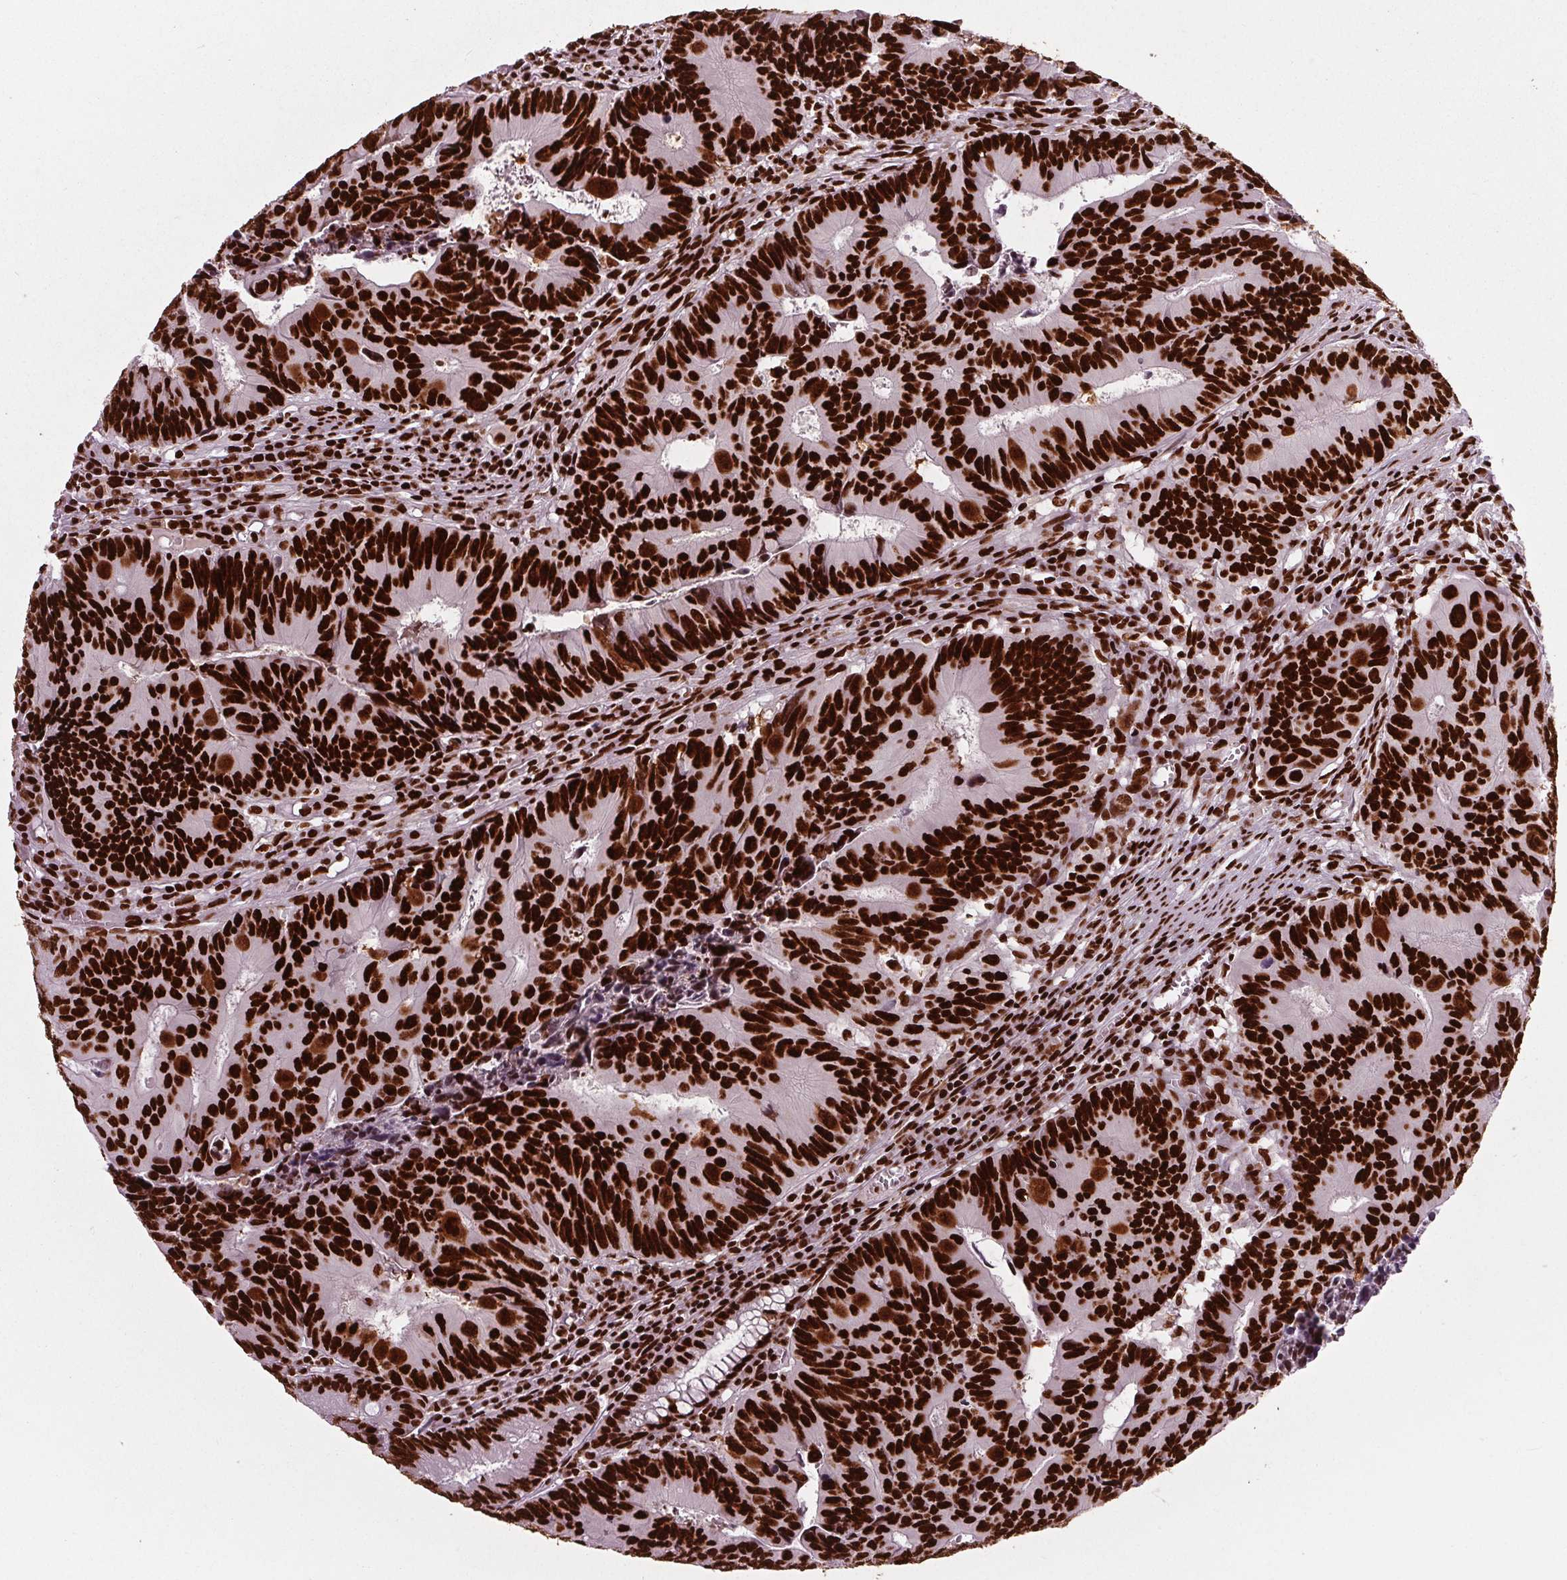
{"staining": {"intensity": "strong", "quantity": ">75%", "location": "nuclear"}, "tissue": "colorectal cancer", "cell_type": "Tumor cells", "image_type": "cancer", "snomed": [{"axis": "morphology", "description": "Adenocarcinoma, NOS"}, {"axis": "topography", "description": "Colon"}], "caption": "Adenocarcinoma (colorectal) was stained to show a protein in brown. There is high levels of strong nuclear expression in about >75% of tumor cells.", "gene": "BRD4", "patient": {"sex": "female", "age": 87}}